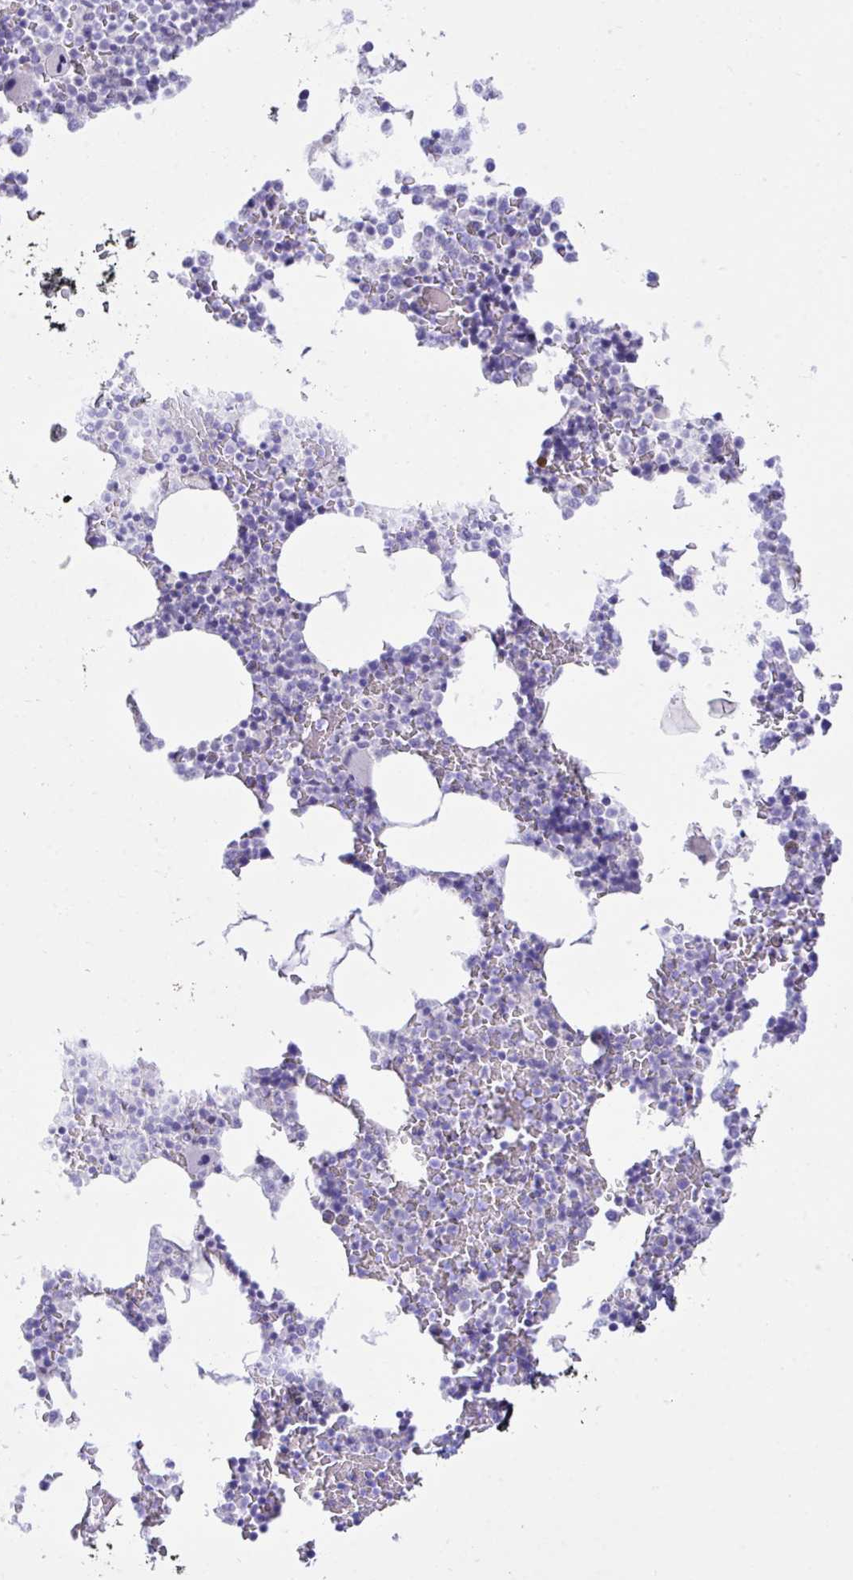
{"staining": {"intensity": "negative", "quantity": "none", "location": "none"}, "tissue": "bone marrow", "cell_type": "Hematopoietic cells", "image_type": "normal", "snomed": [{"axis": "morphology", "description": "Normal tissue, NOS"}, {"axis": "topography", "description": "Bone marrow"}], "caption": "IHC micrograph of normal bone marrow stained for a protein (brown), which demonstrates no positivity in hematopoietic cells. (IHC, brightfield microscopy, high magnification).", "gene": "MED9", "patient": {"sex": "female", "age": 42}}